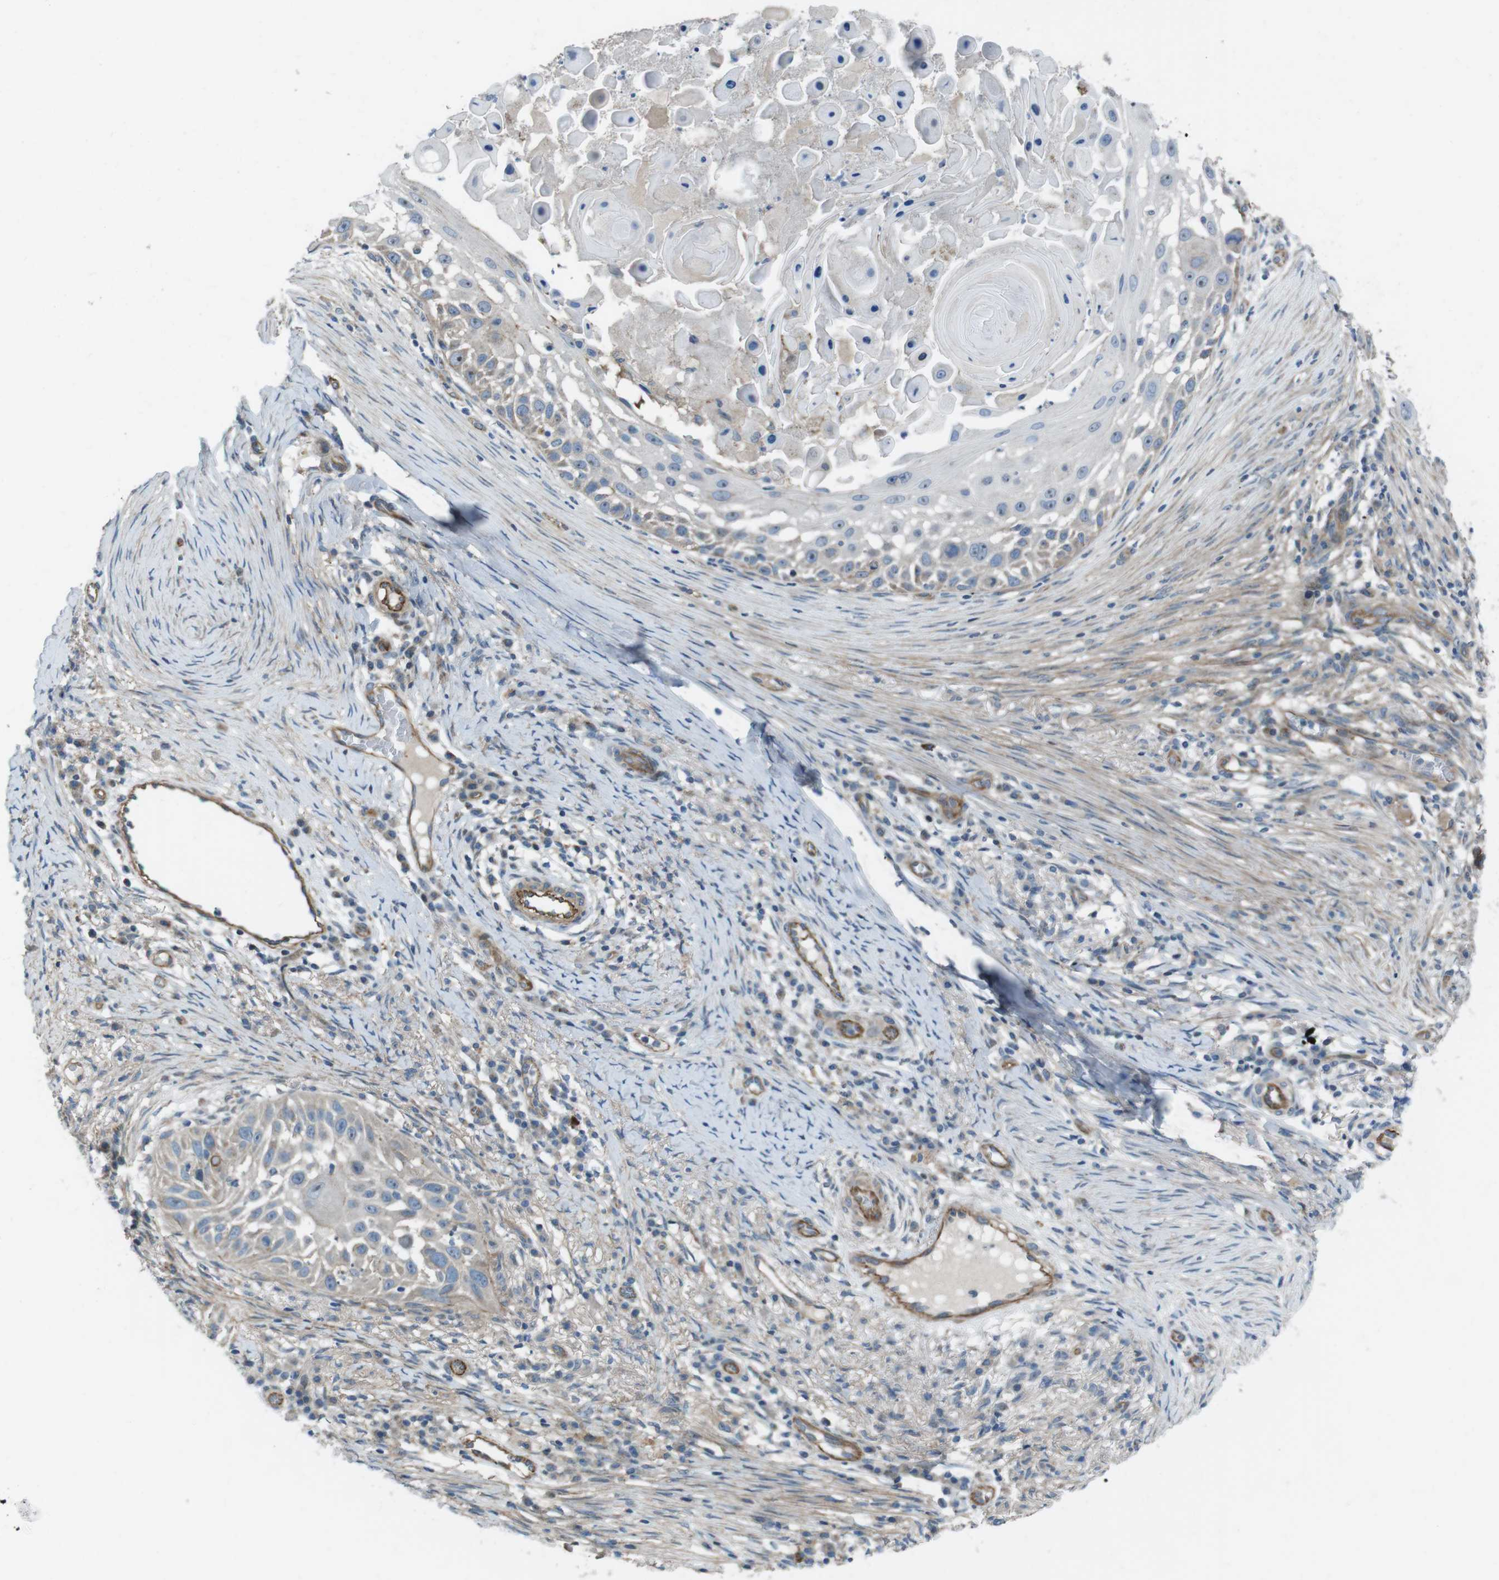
{"staining": {"intensity": "negative", "quantity": "none", "location": "none"}, "tissue": "skin cancer", "cell_type": "Tumor cells", "image_type": "cancer", "snomed": [{"axis": "morphology", "description": "Squamous cell carcinoma, NOS"}, {"axis": "topography", "description": "Skin"}], "caption": "IHC of skin cancer (squamous cell carcinoma) shows no positivity in tumor cells.", "gene": "FAM174B", "patient": {"sex": "female", "age": 44}}